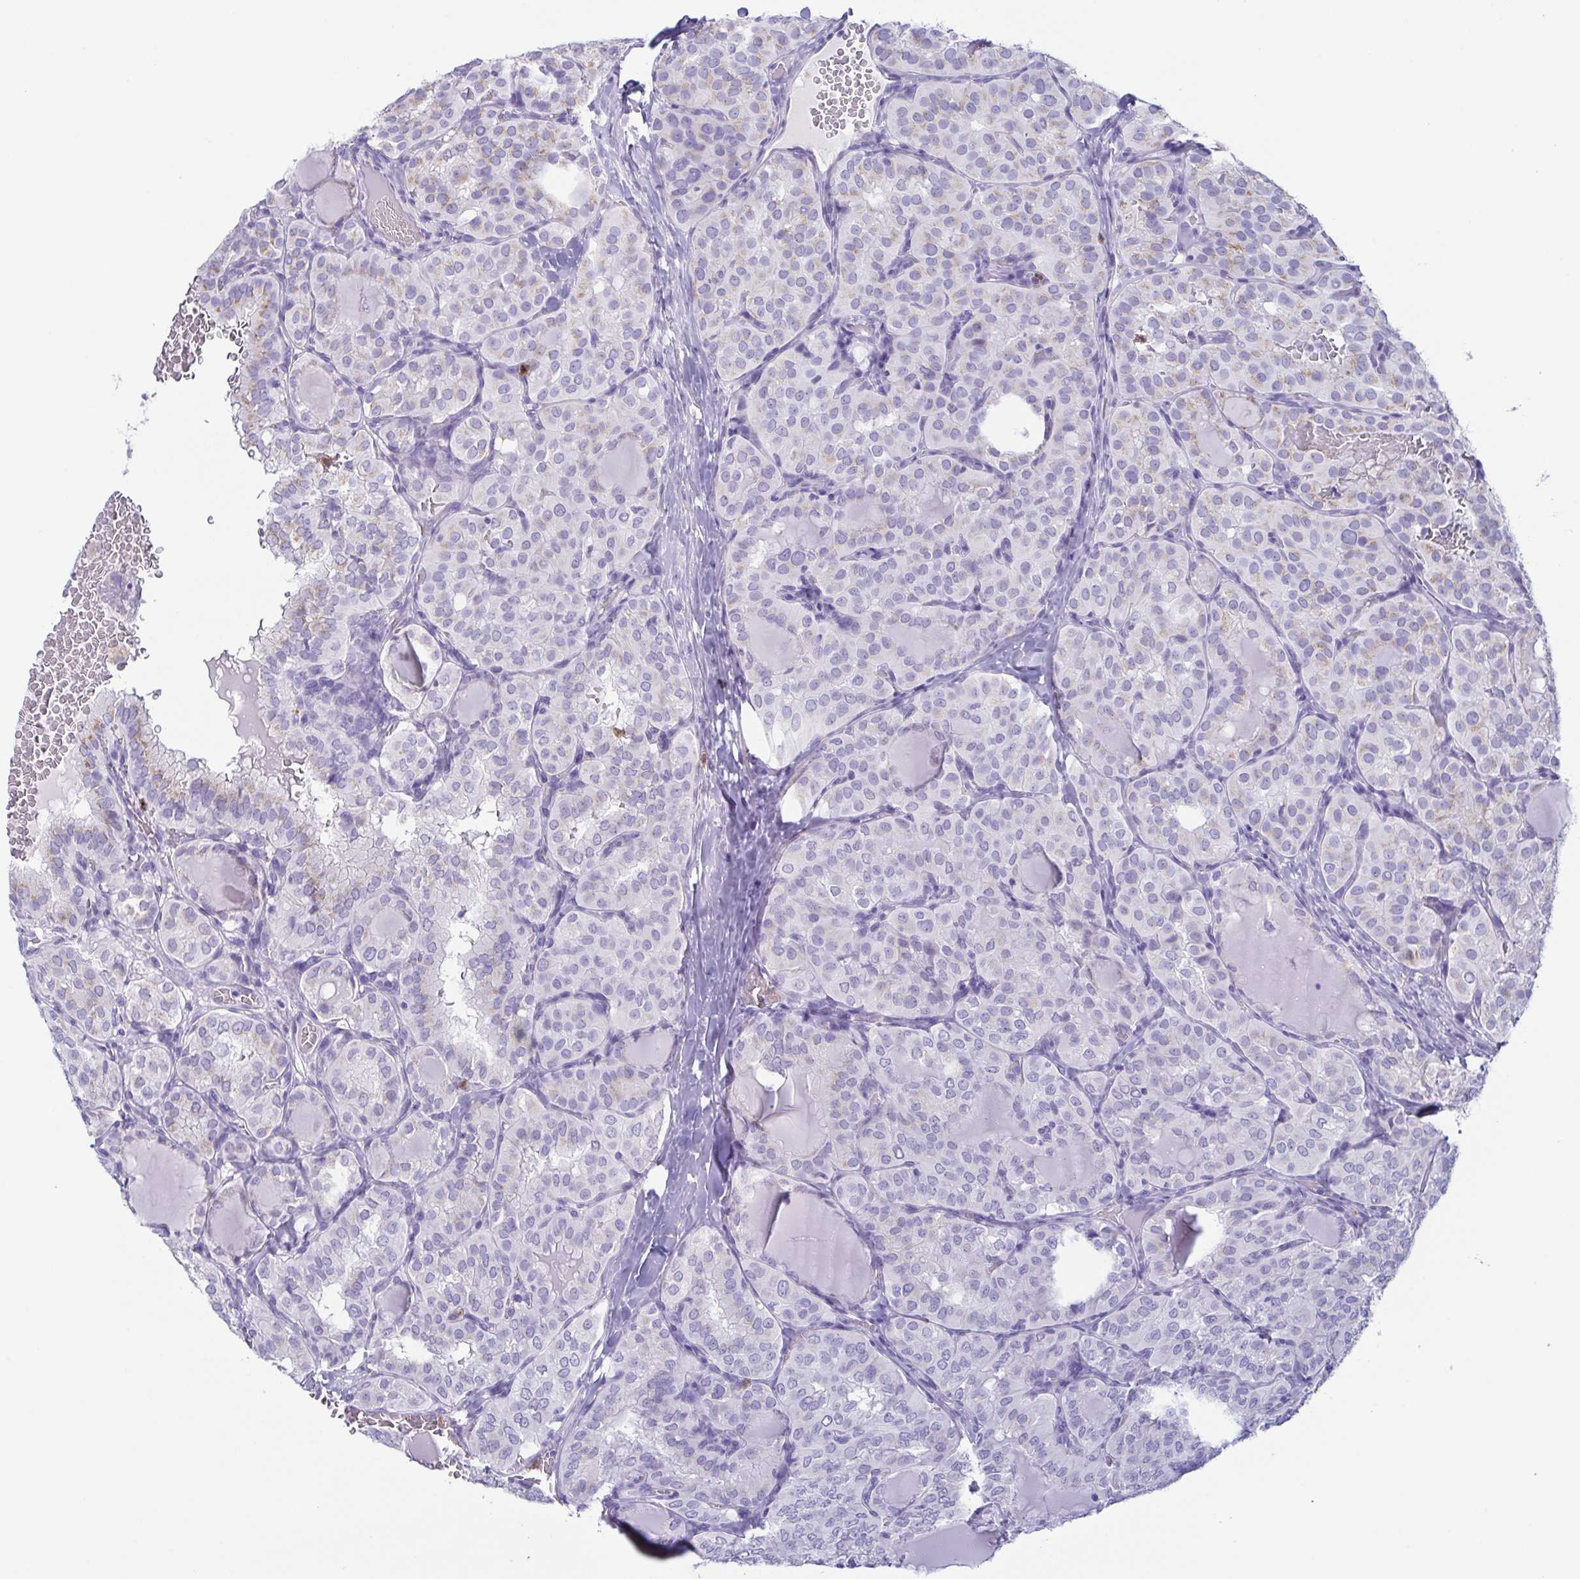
{"staining": {"intensity": "negative", "quantity": "none", "location": "none"}, "tissue": "thyroid cancer", "cell_type": "Tumor cells", "image_type": "cancer", "snomed": [{"axis": "morphology", "description": "Papillary adenocarcinoma, NOS"}, {"axis": "topography", "description": "Thyroid gland"}], "caption": "Protein analysis of thyroid cancer (papillary adenocarcinoma) displays no significant positivity in tumor cells.", "gene": "AZU1", "patient": {"sex": "male", "age": 20}}